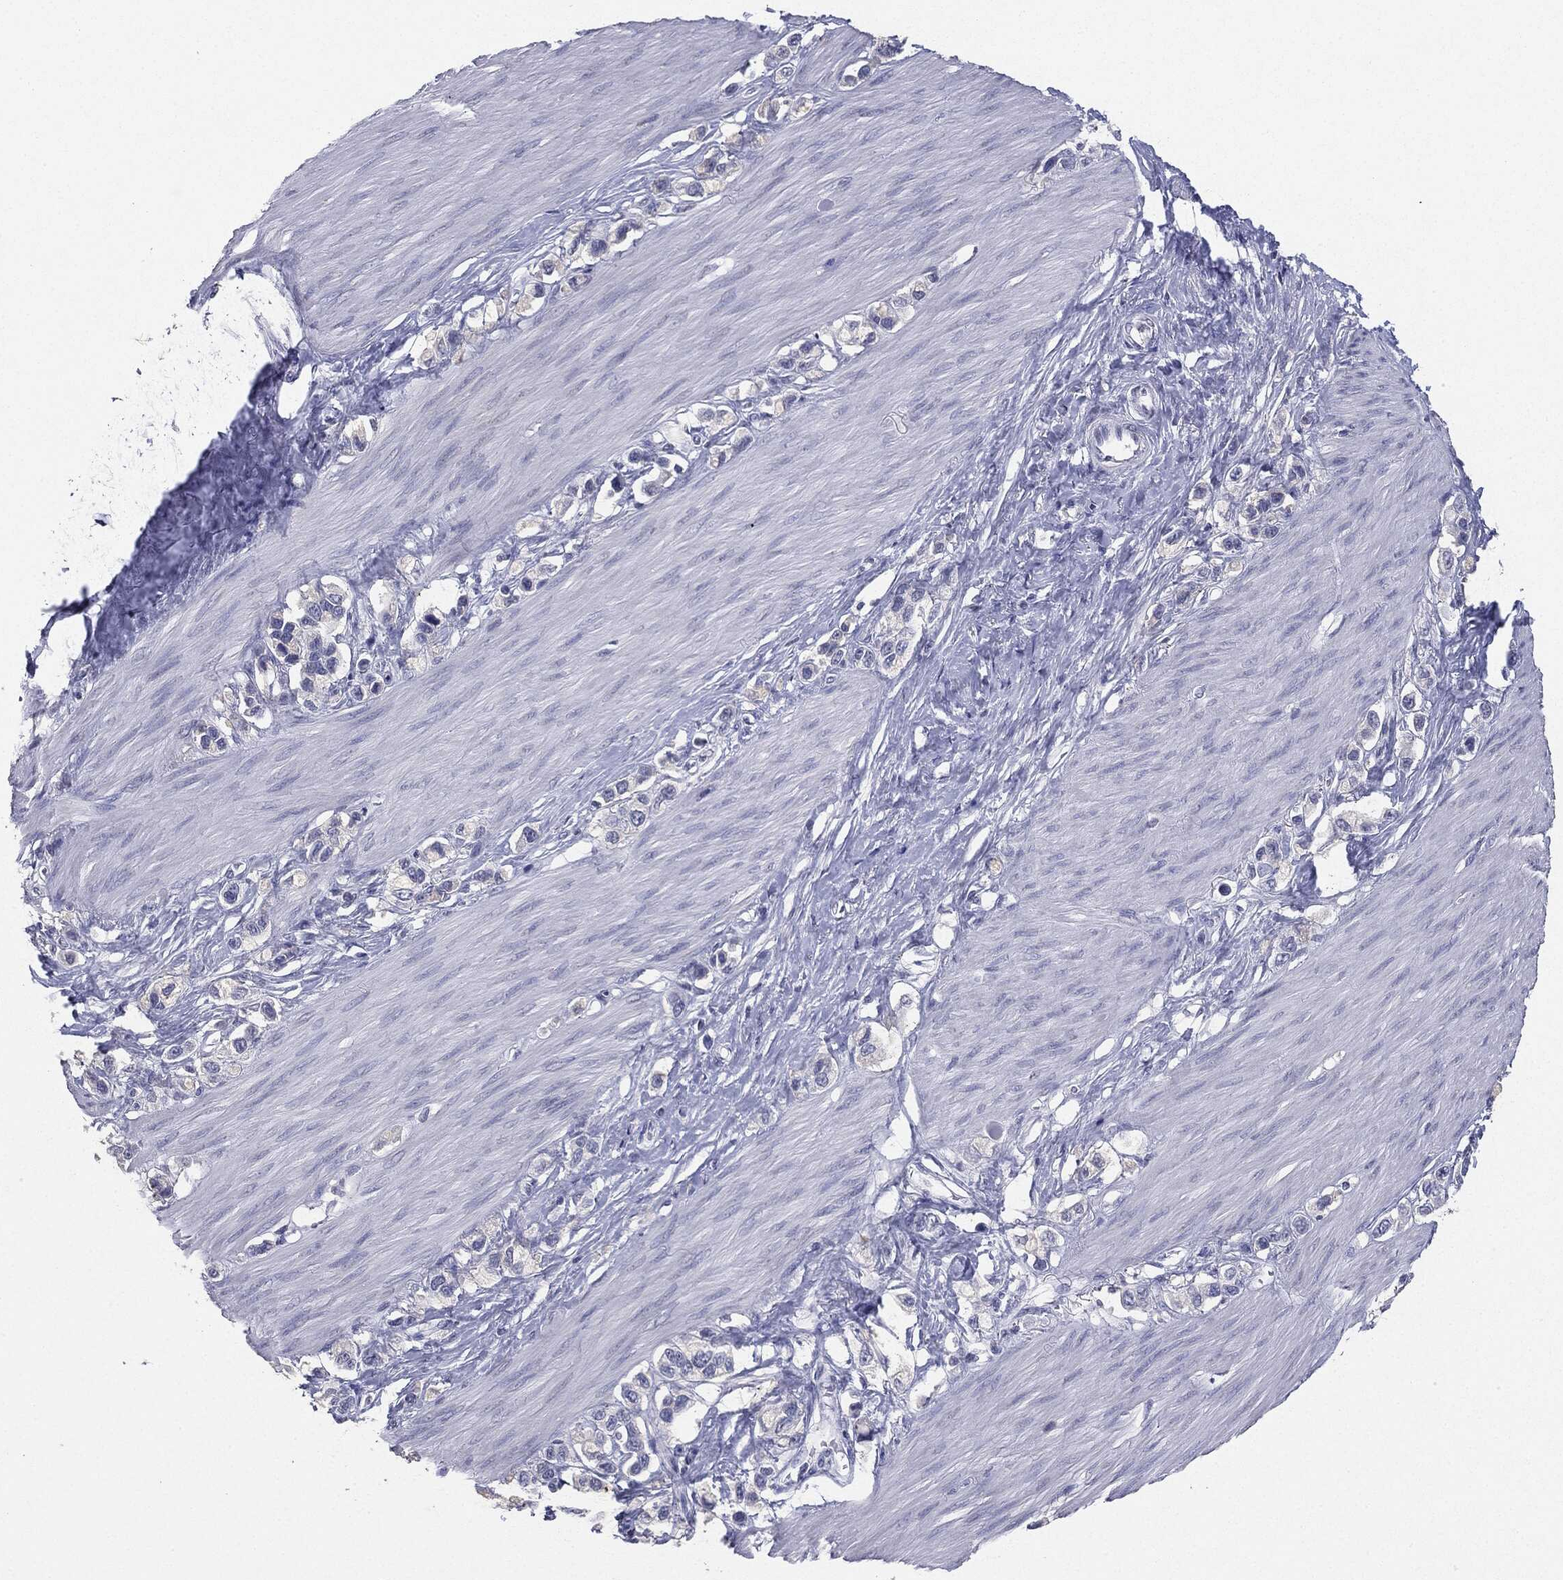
{"staining": {"intensity": "negative", "quantity": "none", "location": "none"}, "tissue": "stomach cancer", "cell_type": "Tumor cells", "image_type": "cancer", "snomed": [{"axis": "morphology", "description": "Normal tissue, NOS"}, {"axis": "morphology", "description": "Adenocarcinoma, NOS"}, {"axis": "morphology", "description": "Adenocarcinoma, High grade"}, {"axis": "topography", "description": "Stomach, upper"}, {"axis": "topography", "description": "Stomach"}], "caption": "This is a histopathology image of immunohistochemistry staining of stomach adenocarcinoma (high-grade), which shows no staining in tumor cells.", "gene": "SERPINB4", "patient": {"sex": "female", "age": 65}}